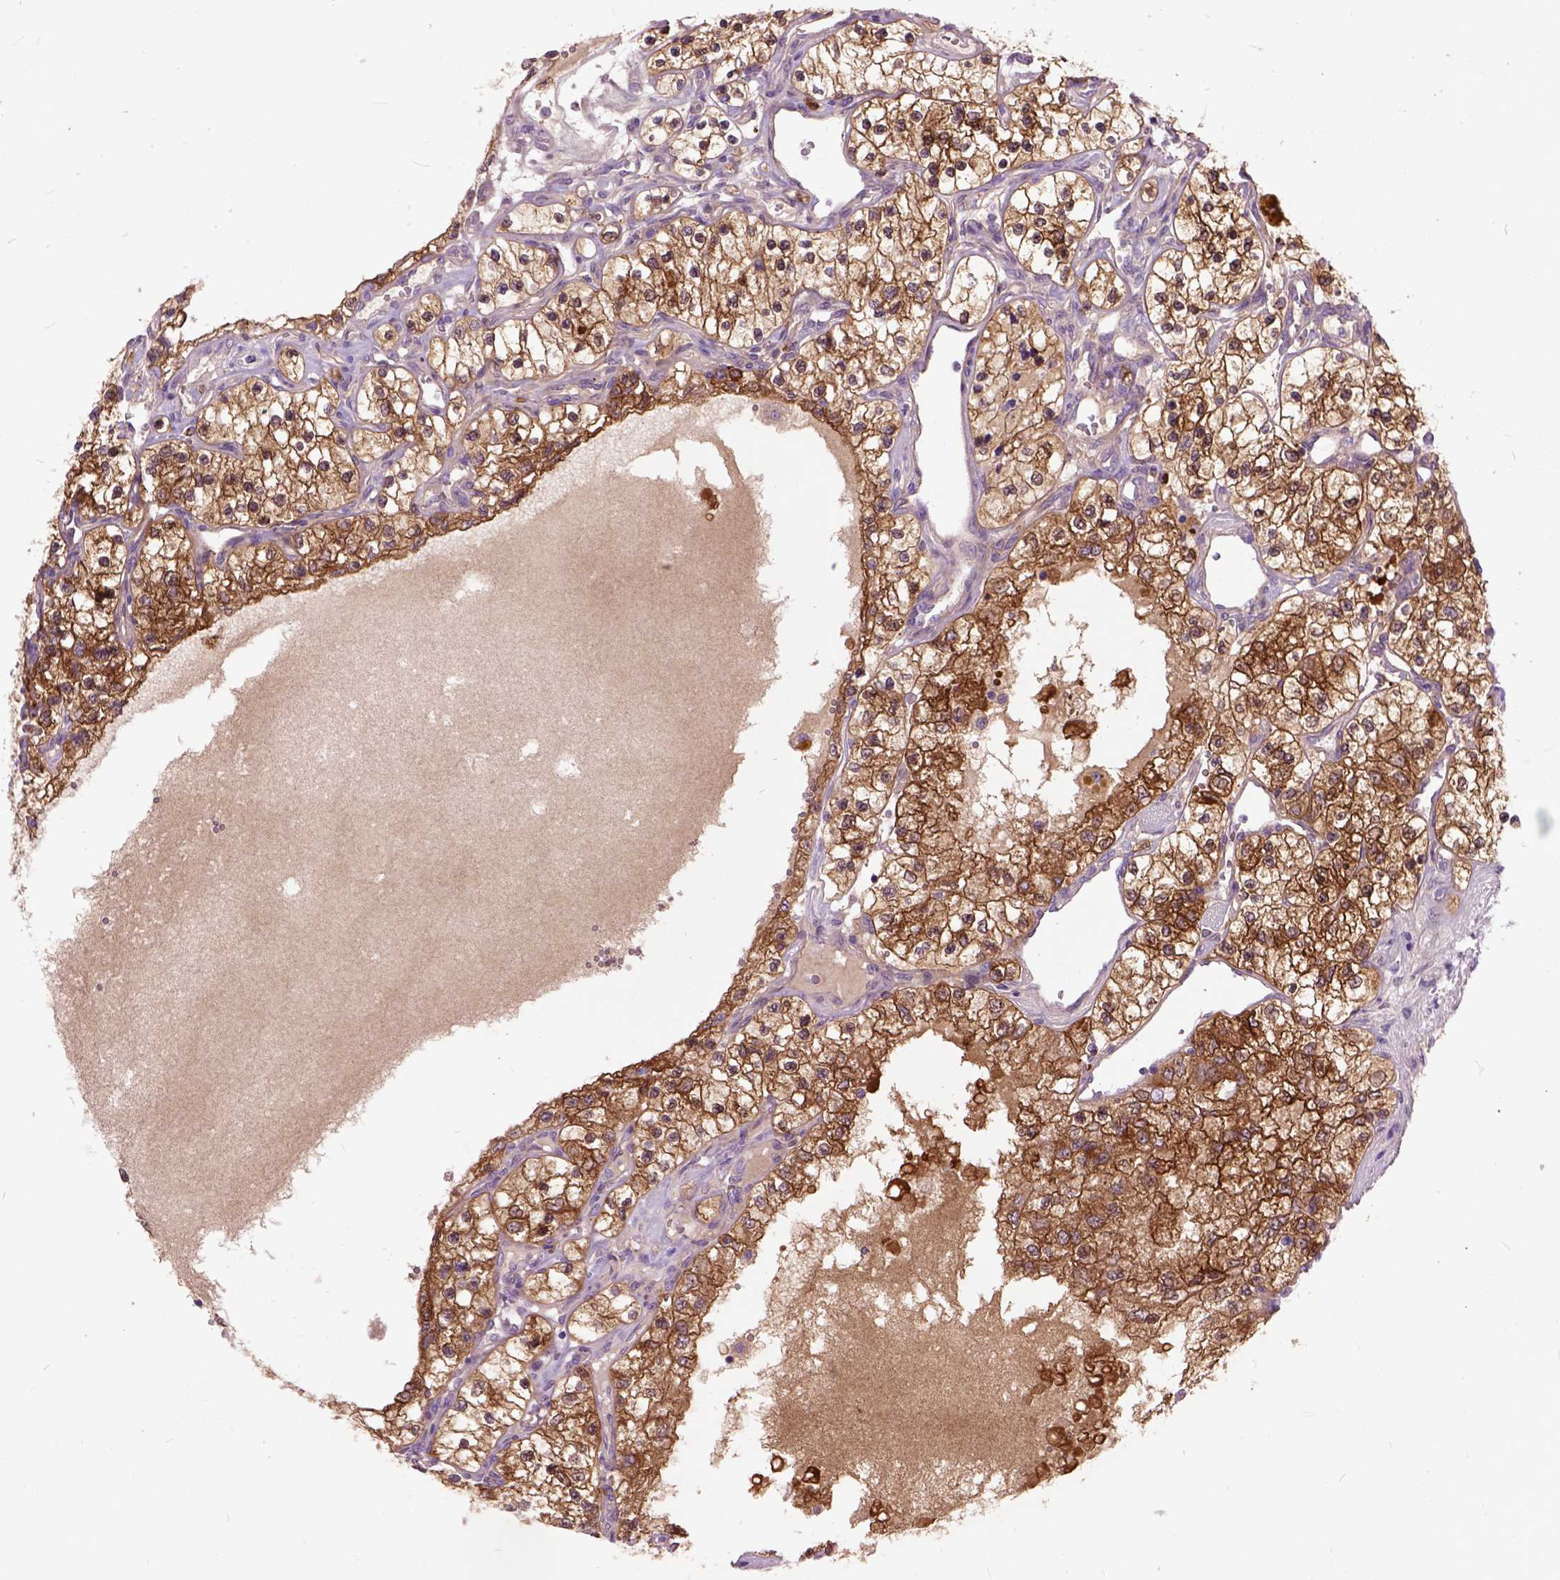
{"staining": {"intensity": "strong", "quantity": ">75%", "location": "cytoplasmic/membranous"}, "tissue": "renal cancer", "cell_type": "Tumor cells", "image_type": "cancer", "snomed": [{"axis": "morphology", "description": "Adenocarcinoma, NOS"}, {"axis": "topography", "description": "Kidney"}], "caption": "Renal adenocarcinoma stained for a protein (brown) exhibits strong cytoplasmic/membranous positive staining in about >75% of tumor cells.", "gene": "MAPT", "patient": {"sex": "female", "age": 69}}